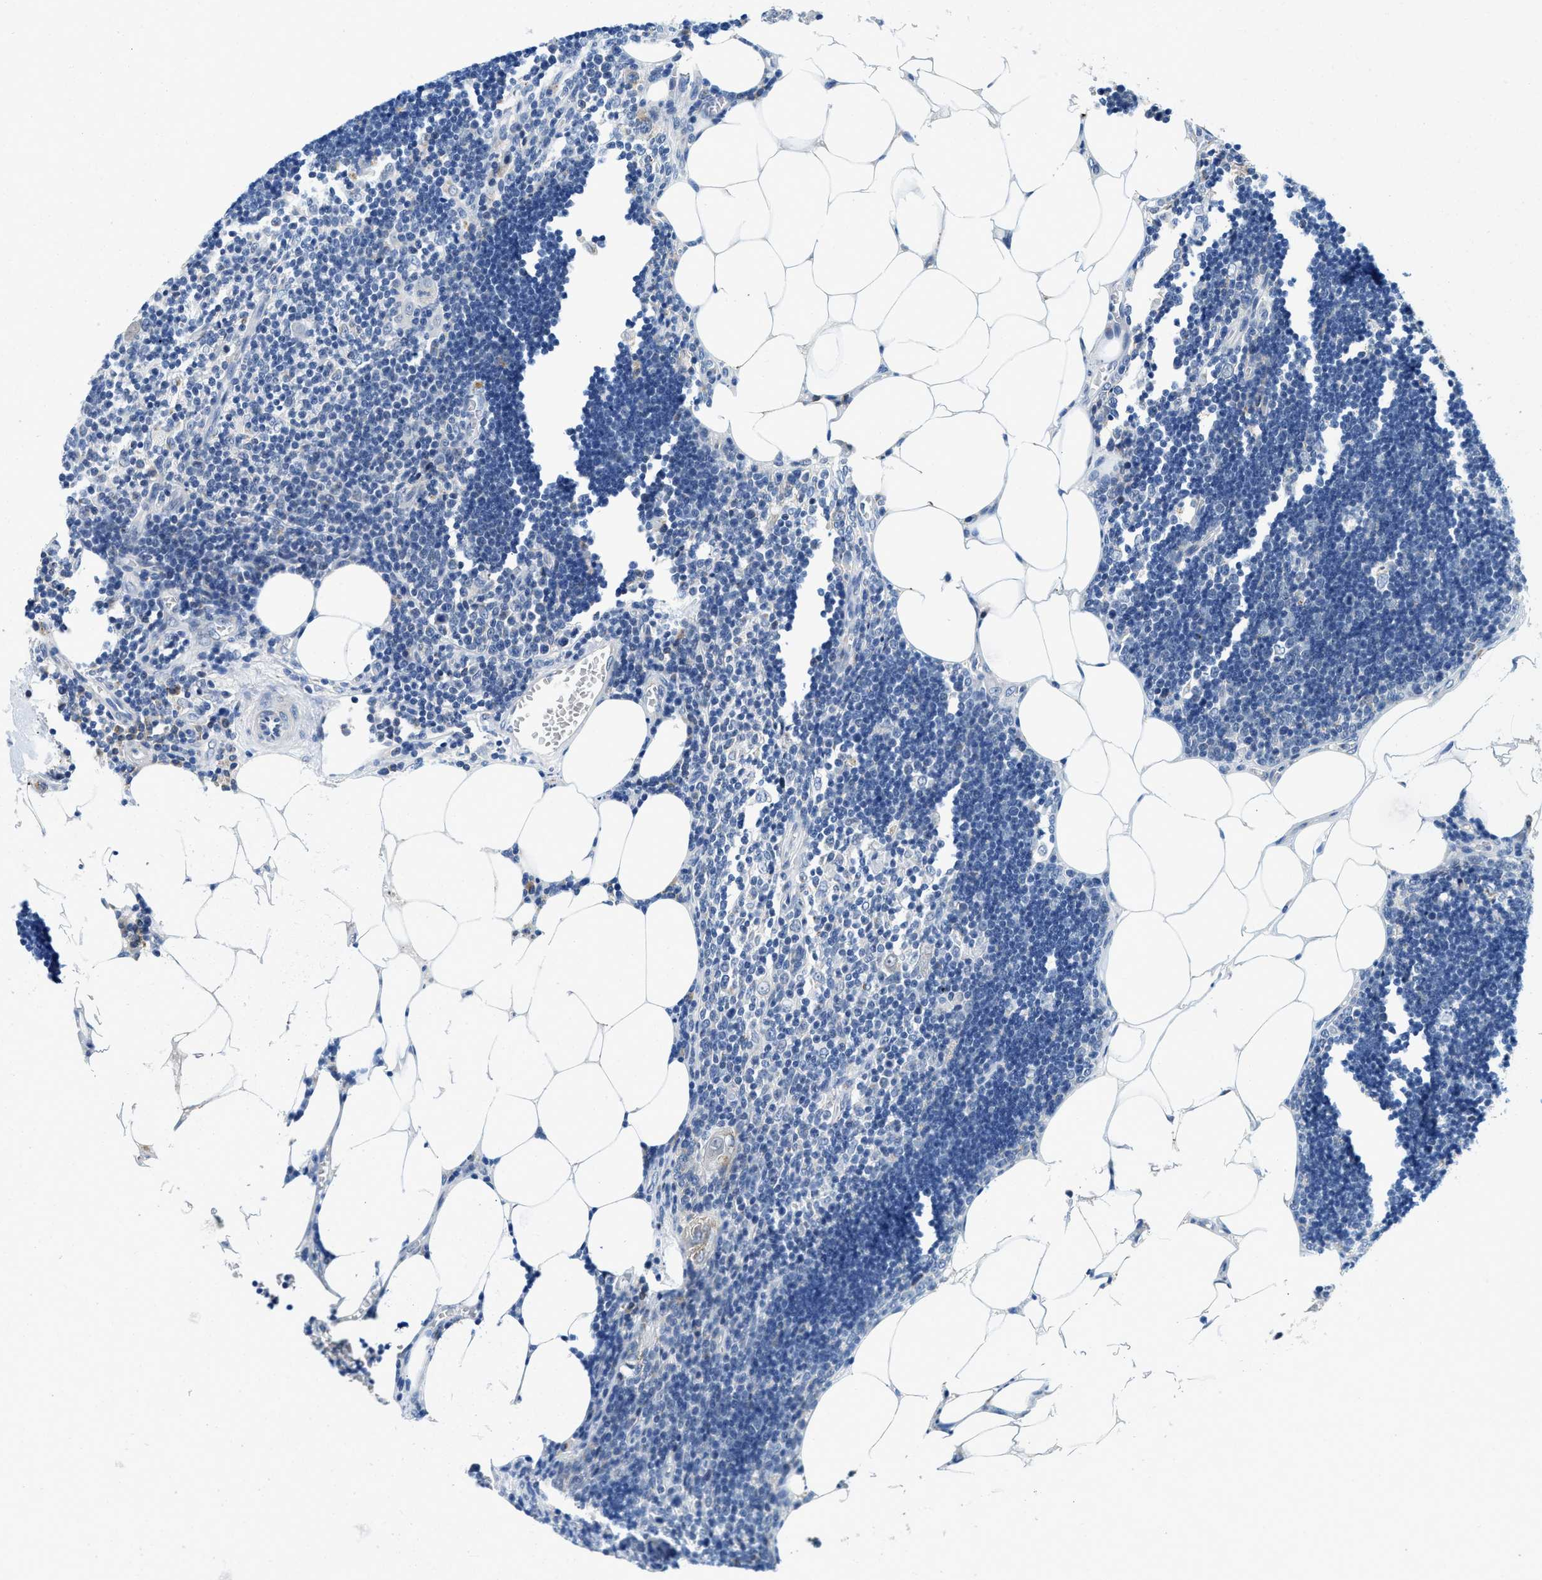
{"staining": {"intensity": "negative", "quantity": "none", "location": "none"}, "tissue": "lymph node", "cell_type": "Germinal center cells", "image_type": "normal", "snomed": [{"axis": "morphology", "description": "Normal tissue, NOS"}, {"axis": "topography", "description": "Lymph node"}], "caption": "The image demonstrates no significant staining in germinal center cells of lymph node.", "gene": "TSPAN3", "patient": {"sex": "male", "age": 33}}